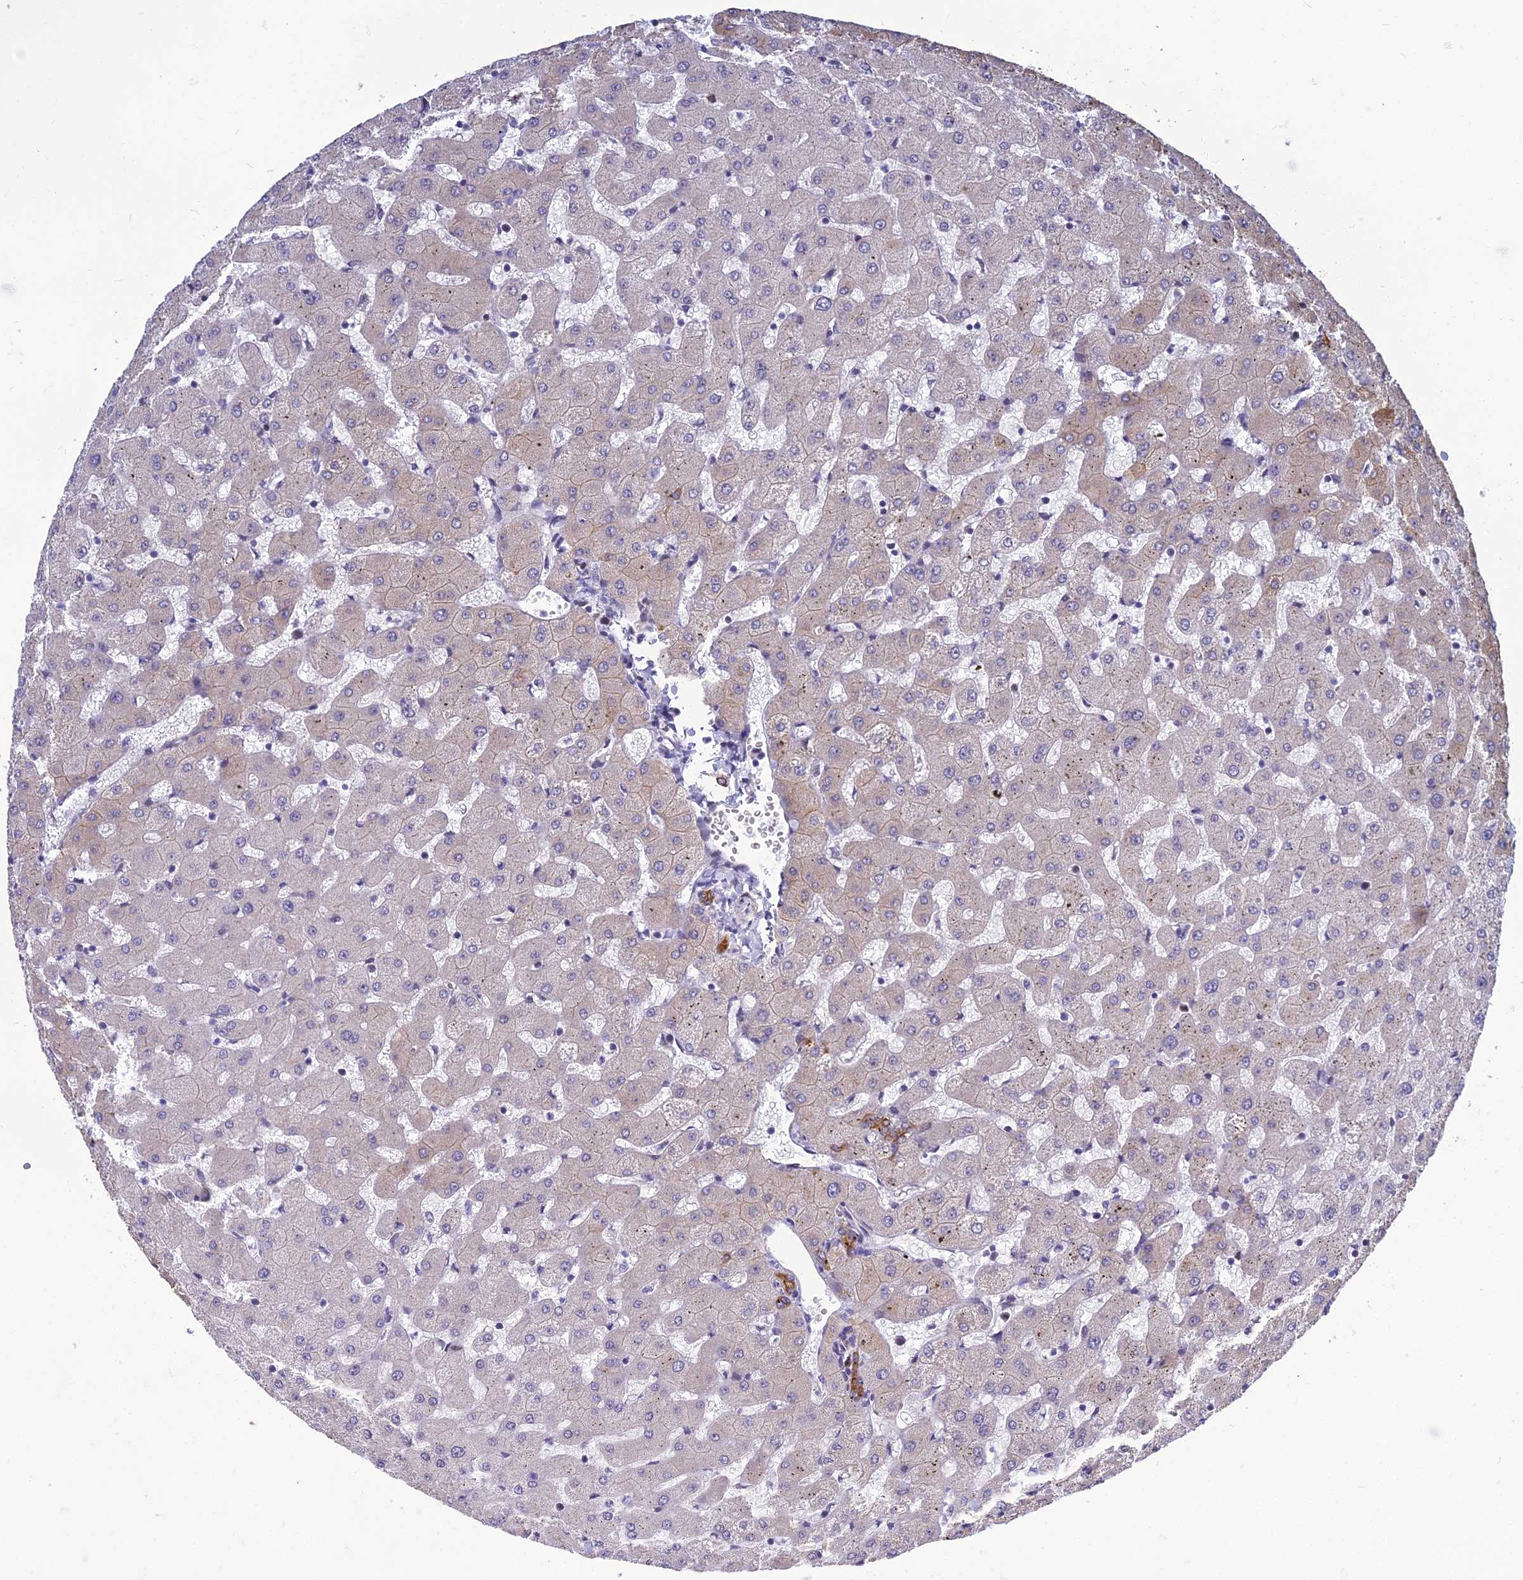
{"staining": {"intensity": "strong", "quantity": ">75%", "location": "cytoplasmic/membranous"}, "tissue": "liver", "cell_type": "Cholangiocytes", "image_type": "normal", "snomed": [{"axis": "morphology", "description": "Normal tissue, NOS"}, {"axis": "topography", "description": "Liver"}], "caption": "Liver stained with a brown dye reveals strong cytoplasmic/membranous positive expression in about >75% of cholangiocytes.", "gene": "LZTS2", "patient": {"sex": "female", "age": 63}}